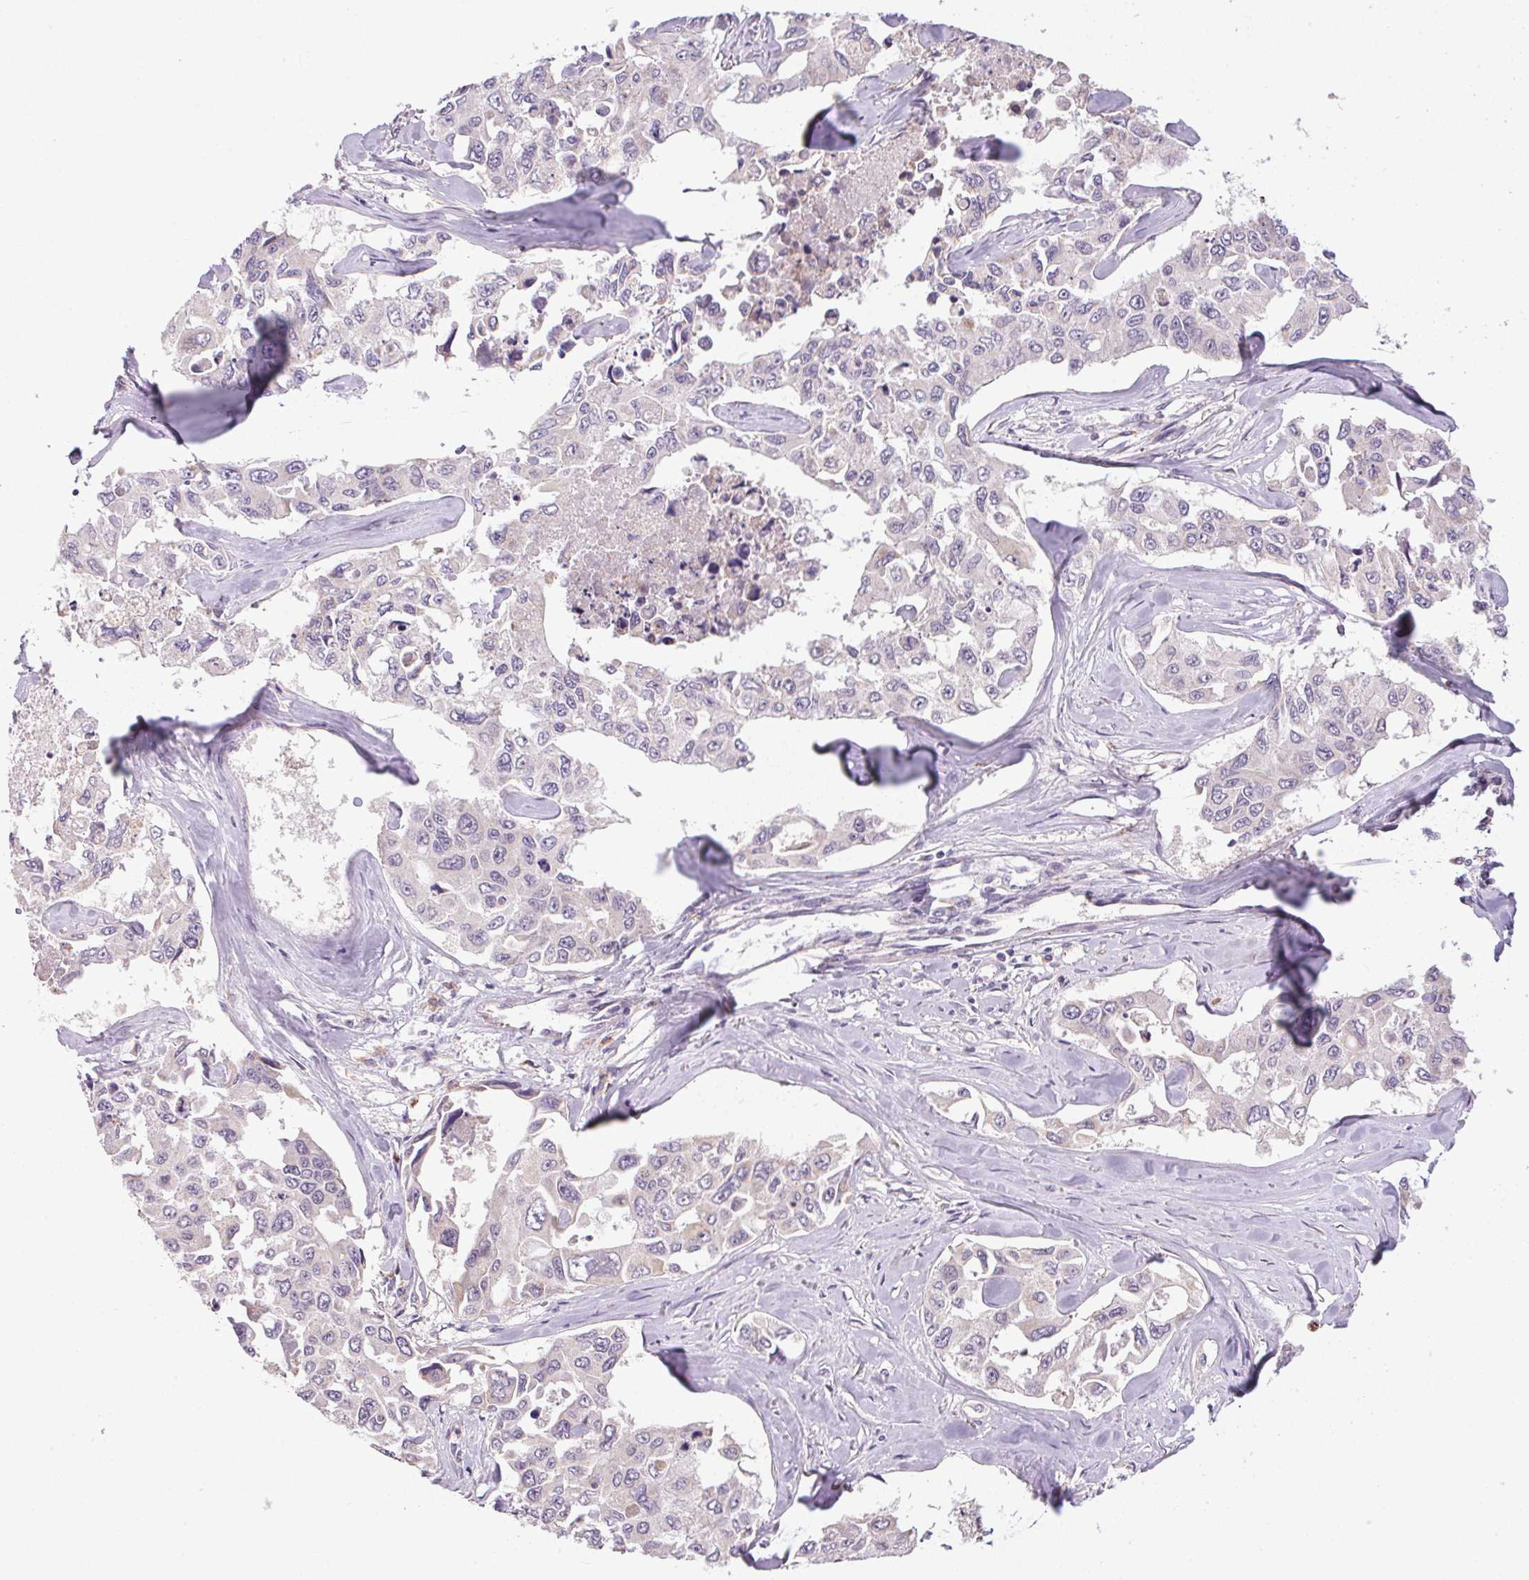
{"staining": {"intensity": "negative", "quantity": "none", "location": "none"}, "tissue": "lung cancer", "cell_type": "Tumor cells", "image_type": "cancer", "snomed": [{"axis": "morphology", "description": "Adenocarcinoma, NOS"}, {"axis": "topography", "description": "Lung"}], "caption": "Adenocarcinoma (lung) stained for a protein using immunohistochemistry (IHC) exhibits no staining tumor cells.", "gene": "ADH5", "patient": {"sex": "male", "age": 64}}